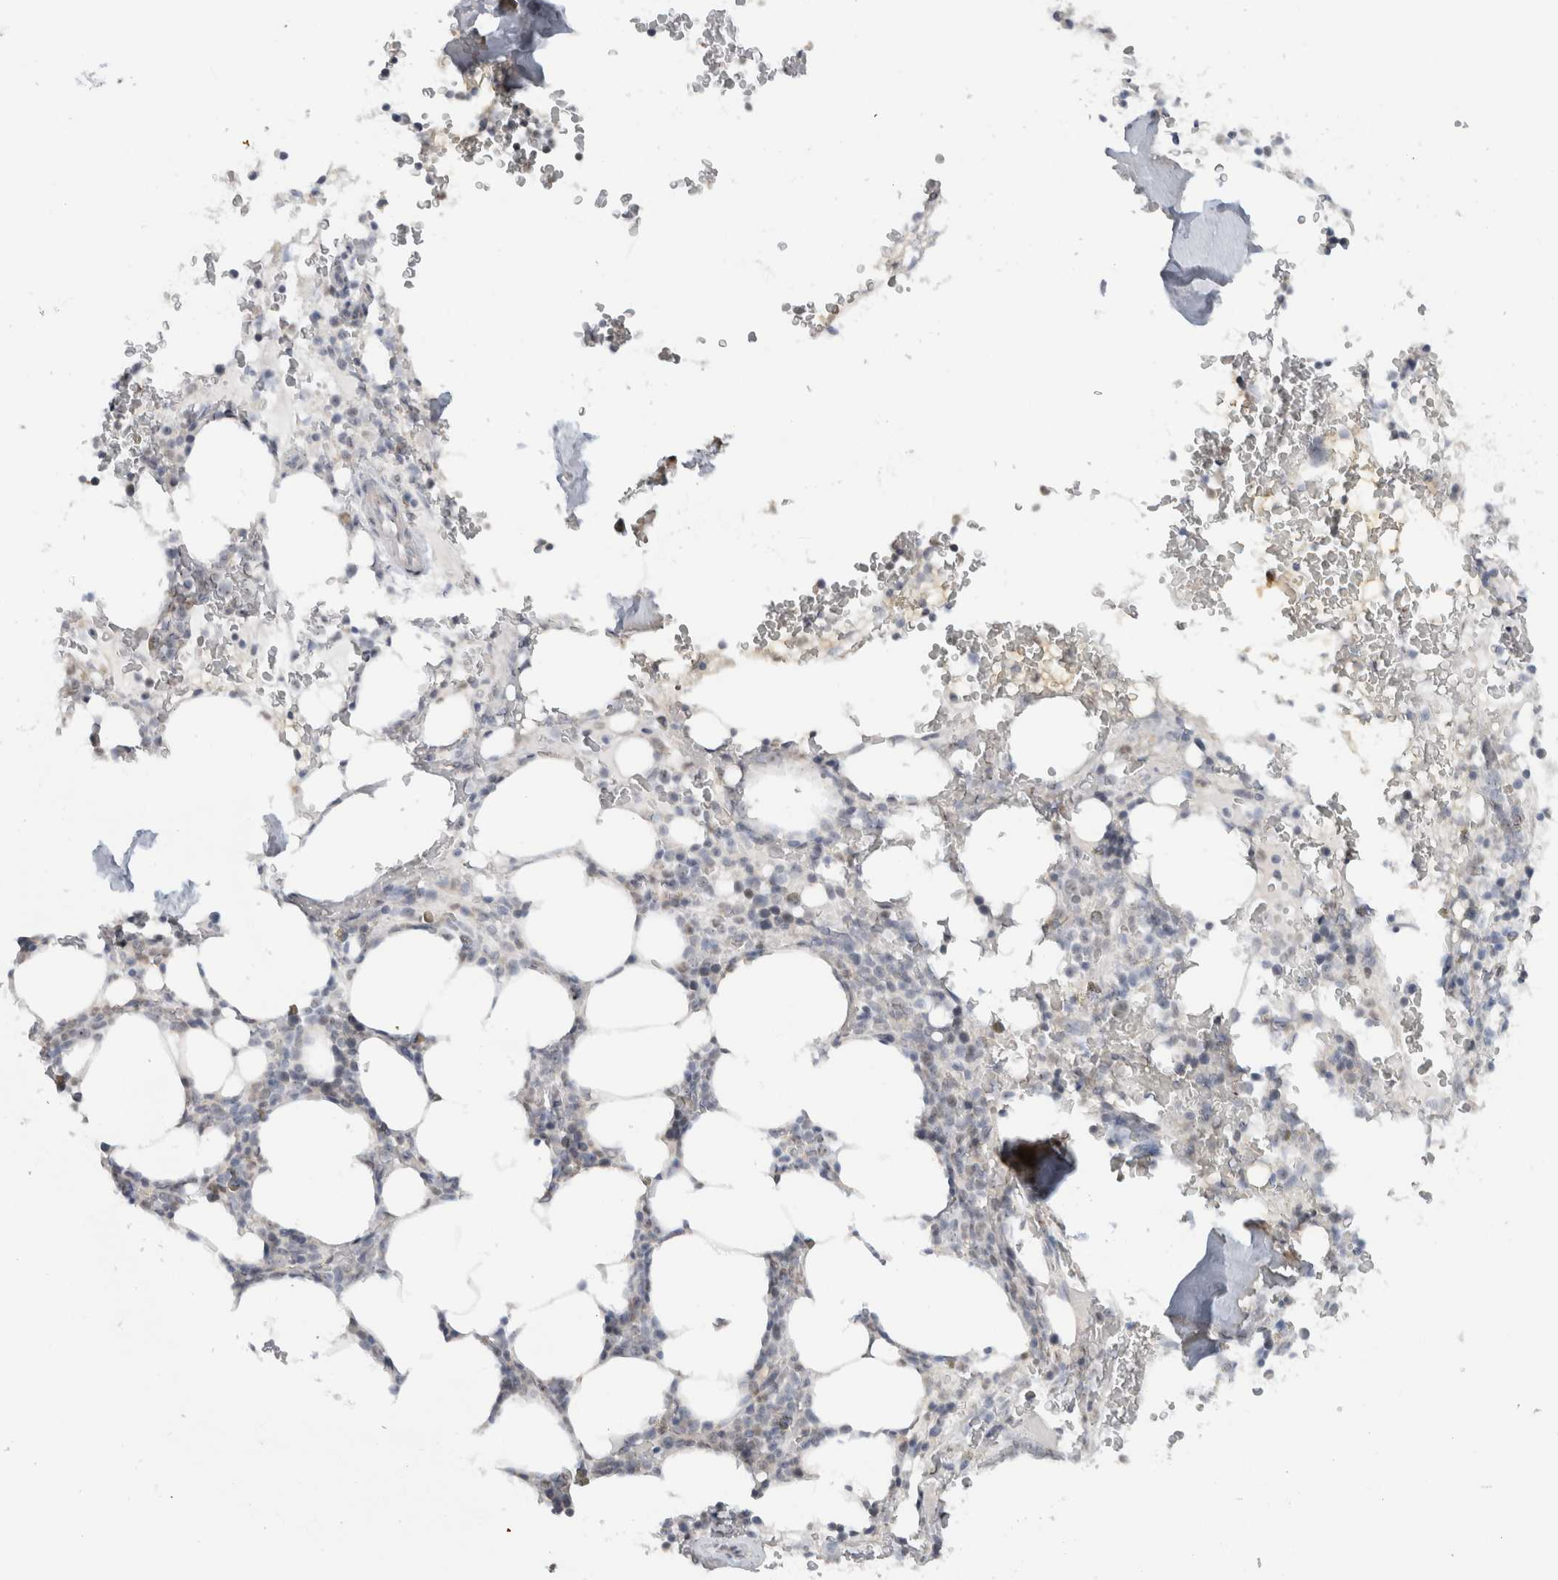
{"staining": {"intensity": "negative", "quantity": "none", "location": "none"}, "tissue": "bone marrow", "cell_type": "Hematopoietic cells", "image_type": "normal", "snomed": [{"axis": "morphology", "description": "Normal tissue, NOS"}, {"axis": "topography", "description": "Bone marrow"}], "caption": "A high-resolution micrograph shows immunohistochemistry (IHC) staining of unremarkable bone marrow, which displays no significant positivity in hematopoietic cells. (Brightfield microscopy of DAB (3,3'-diaminobenzidine) immunohistochemistry at high magnification).", "gene": "FMR1NB", "patient": {"sex": "male", "age": 58}}